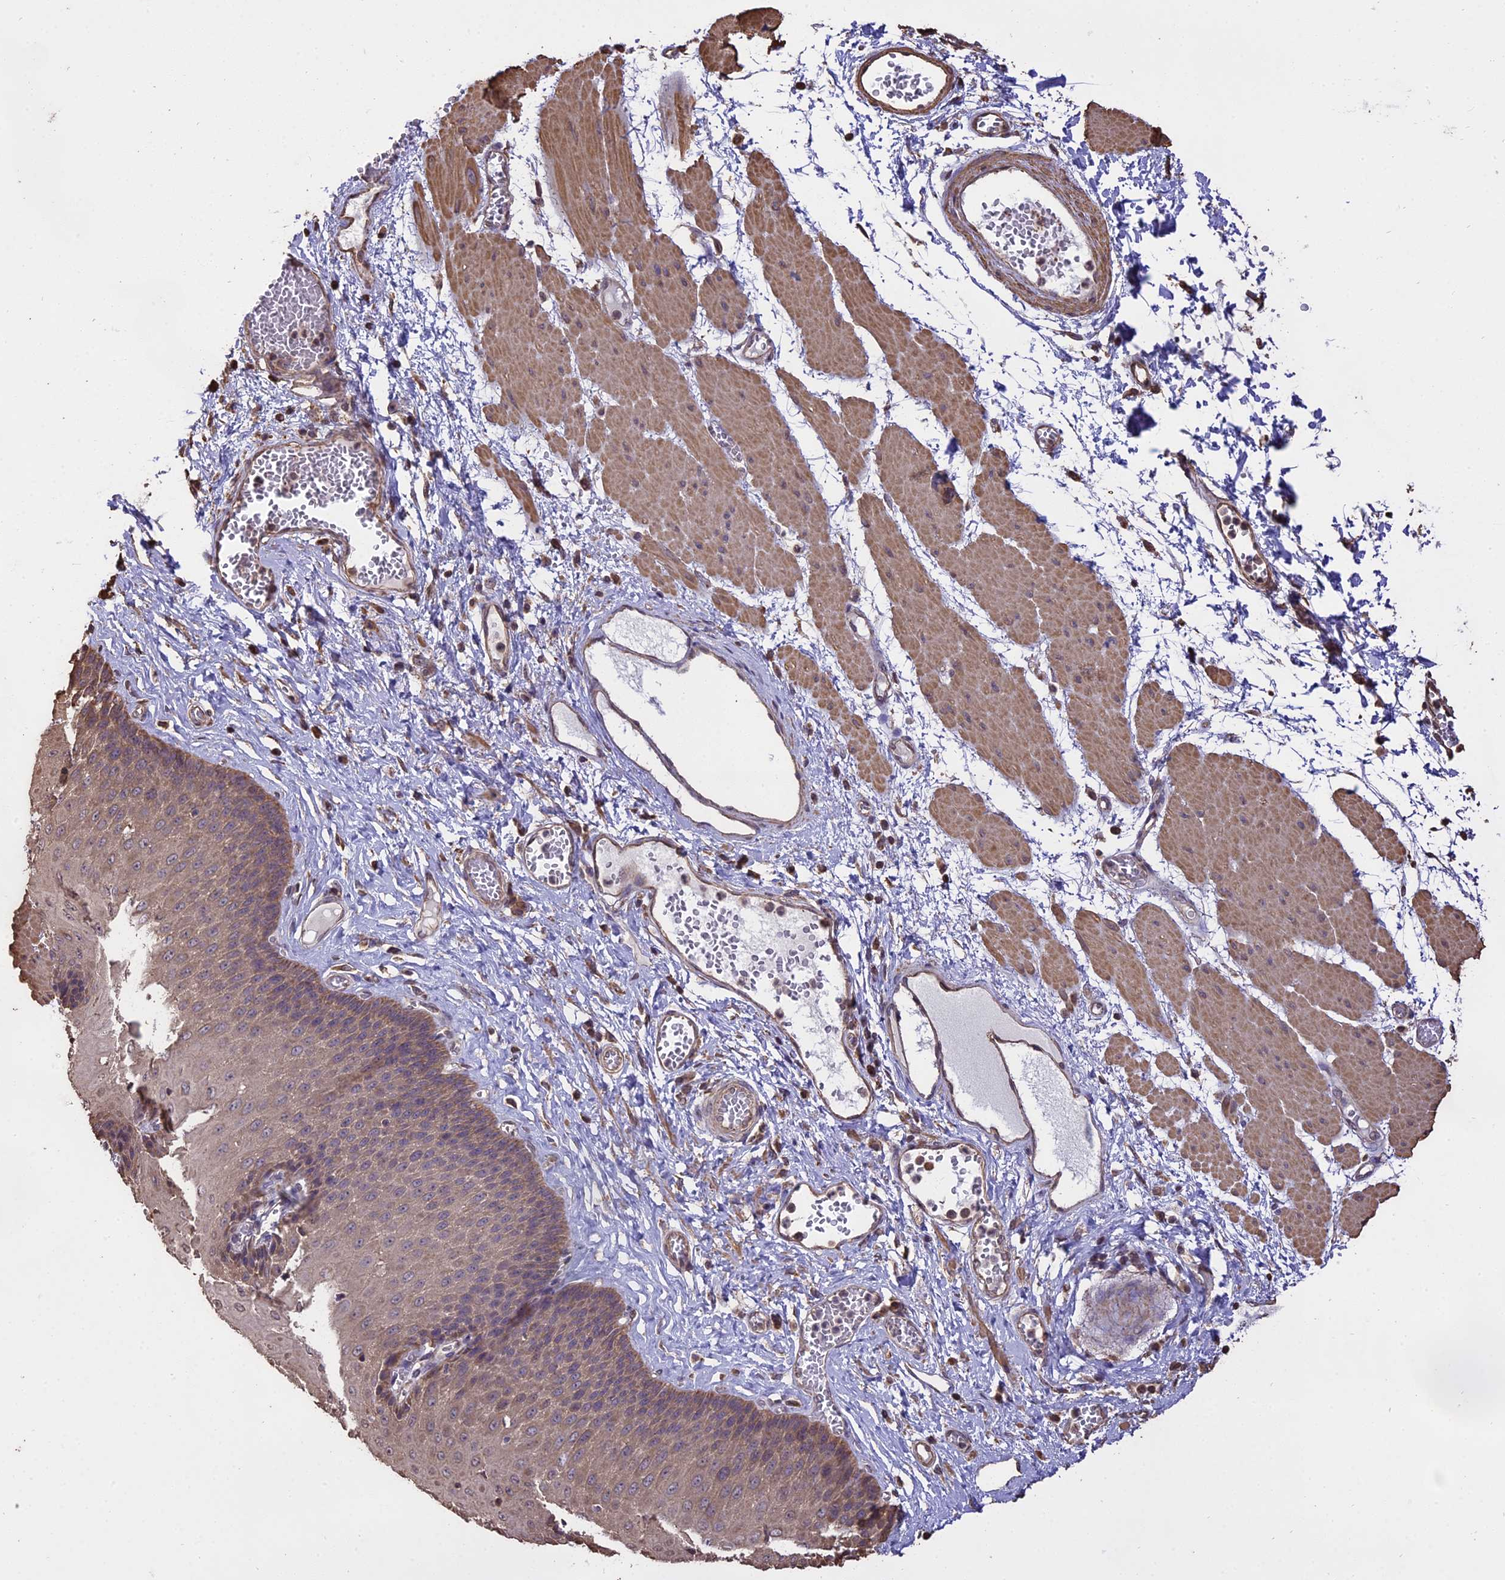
{"staining": {"intensity": "weak", "quantity": ">75%", "location": "cytoplasmic/membranous"}, "tissue": "esophagus", "cell_type": "Squamous epithelial cells", "image_type": "normal", "snomed": [{"axis": "morphology", "description": "Normal tissue, NOS"}, {"axis": "topography", "description": "Esophagus"}], "caption": "Immunohistochemical staining of unremarkable human esophagus demonstrates low levels of weak cytoplasmic/membranous expression in about >75% of squamous epithelial cells.", "gene": "PGPEP1L", "patient": {"sex": "male", "age": 60}}